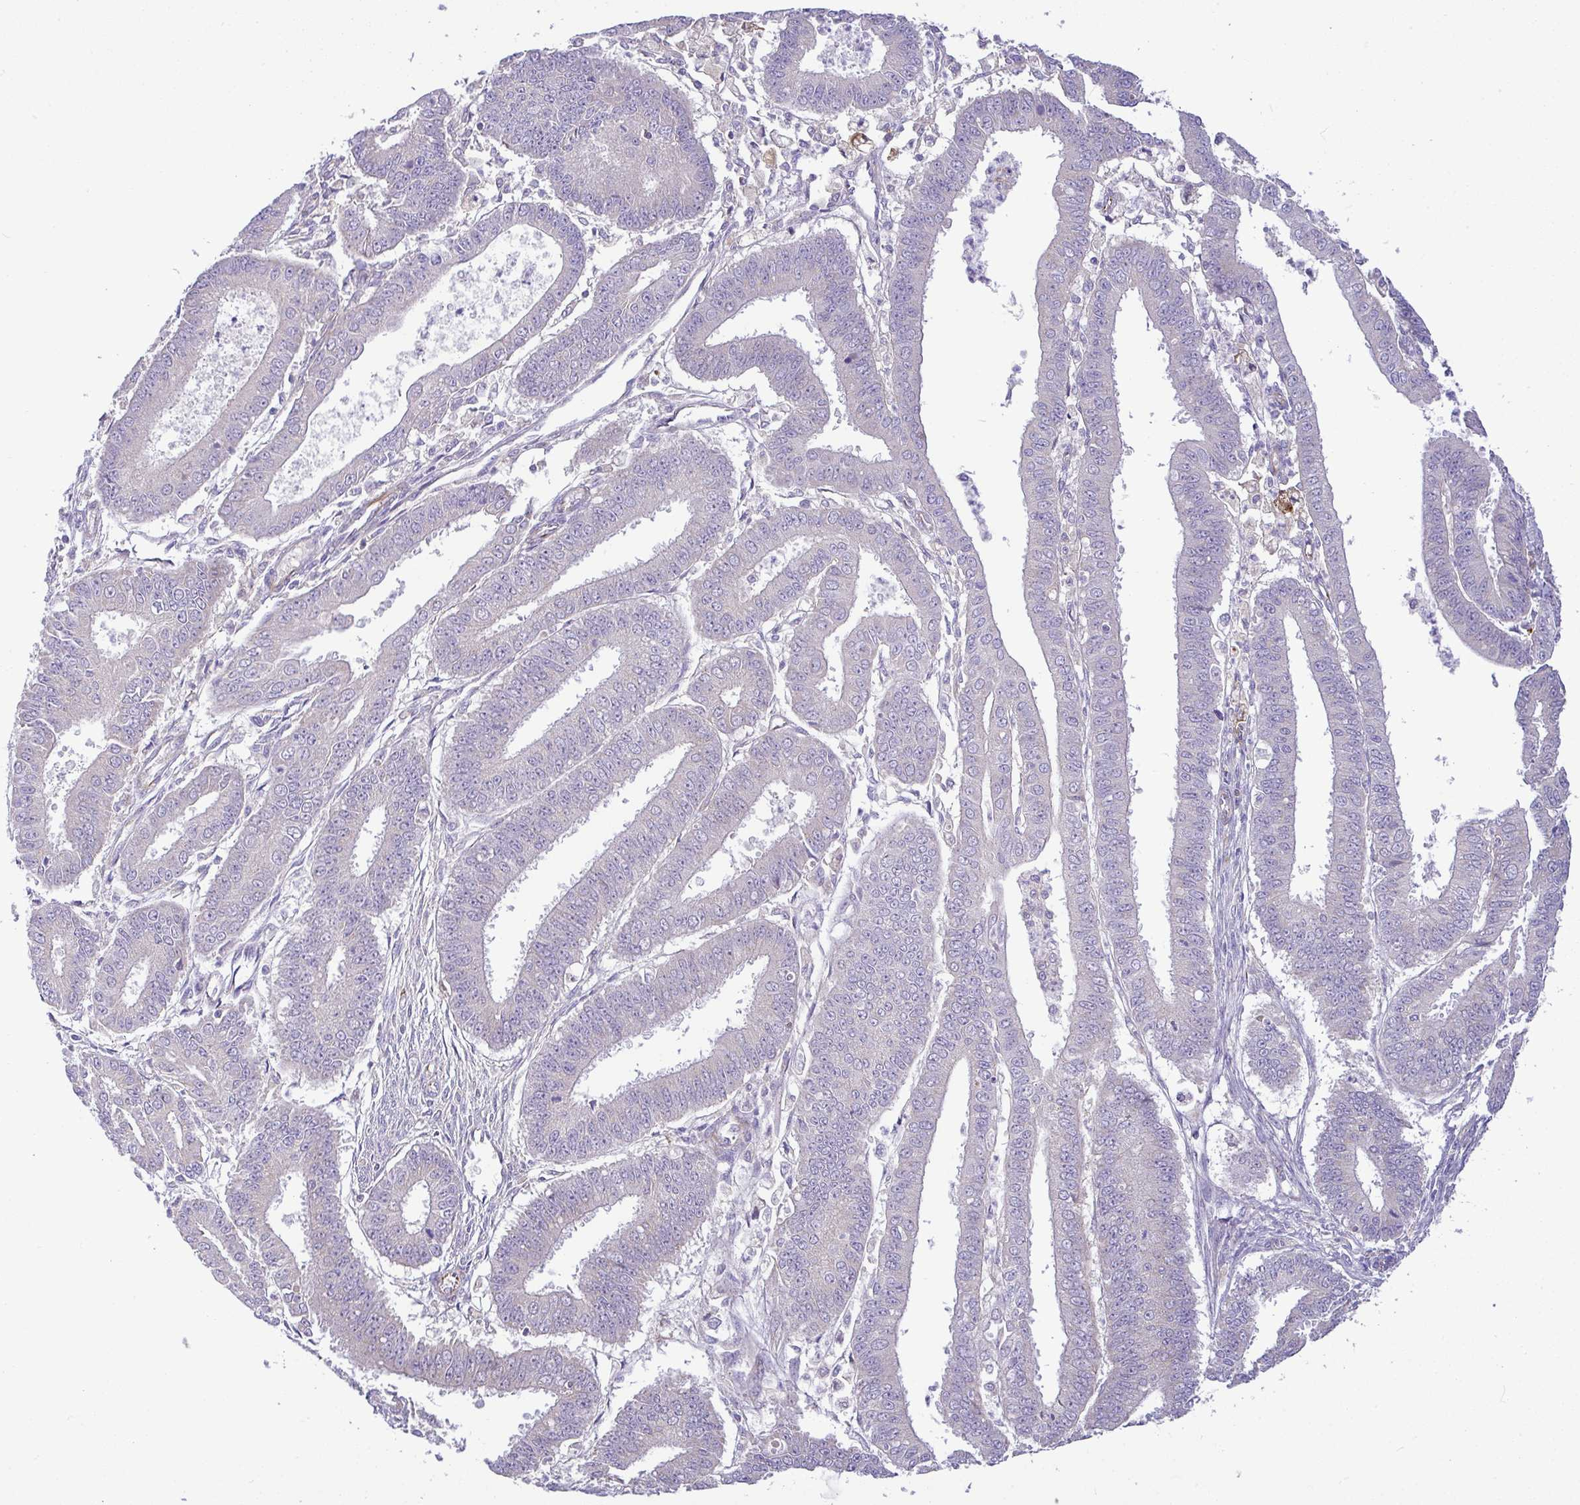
{"staining": {"intensity": "negative", "quantity": "none", "location": "none"}, "tissue": "endometrial cancer", "cell_type": "Tumor cells", "image_type": "cancer", "snomed": [{"axis": "morphology", "description": "Adenocarcinoma, NOS"}, {"axis": "topography", "description": "Endometrium"}], "caption": "This is a image of IHC staining of endometrial adenocarcinoma, which shows no positivity in tumor cells.", "gene": "GRID2", "patient": {"sex": "female", "age": 73}}